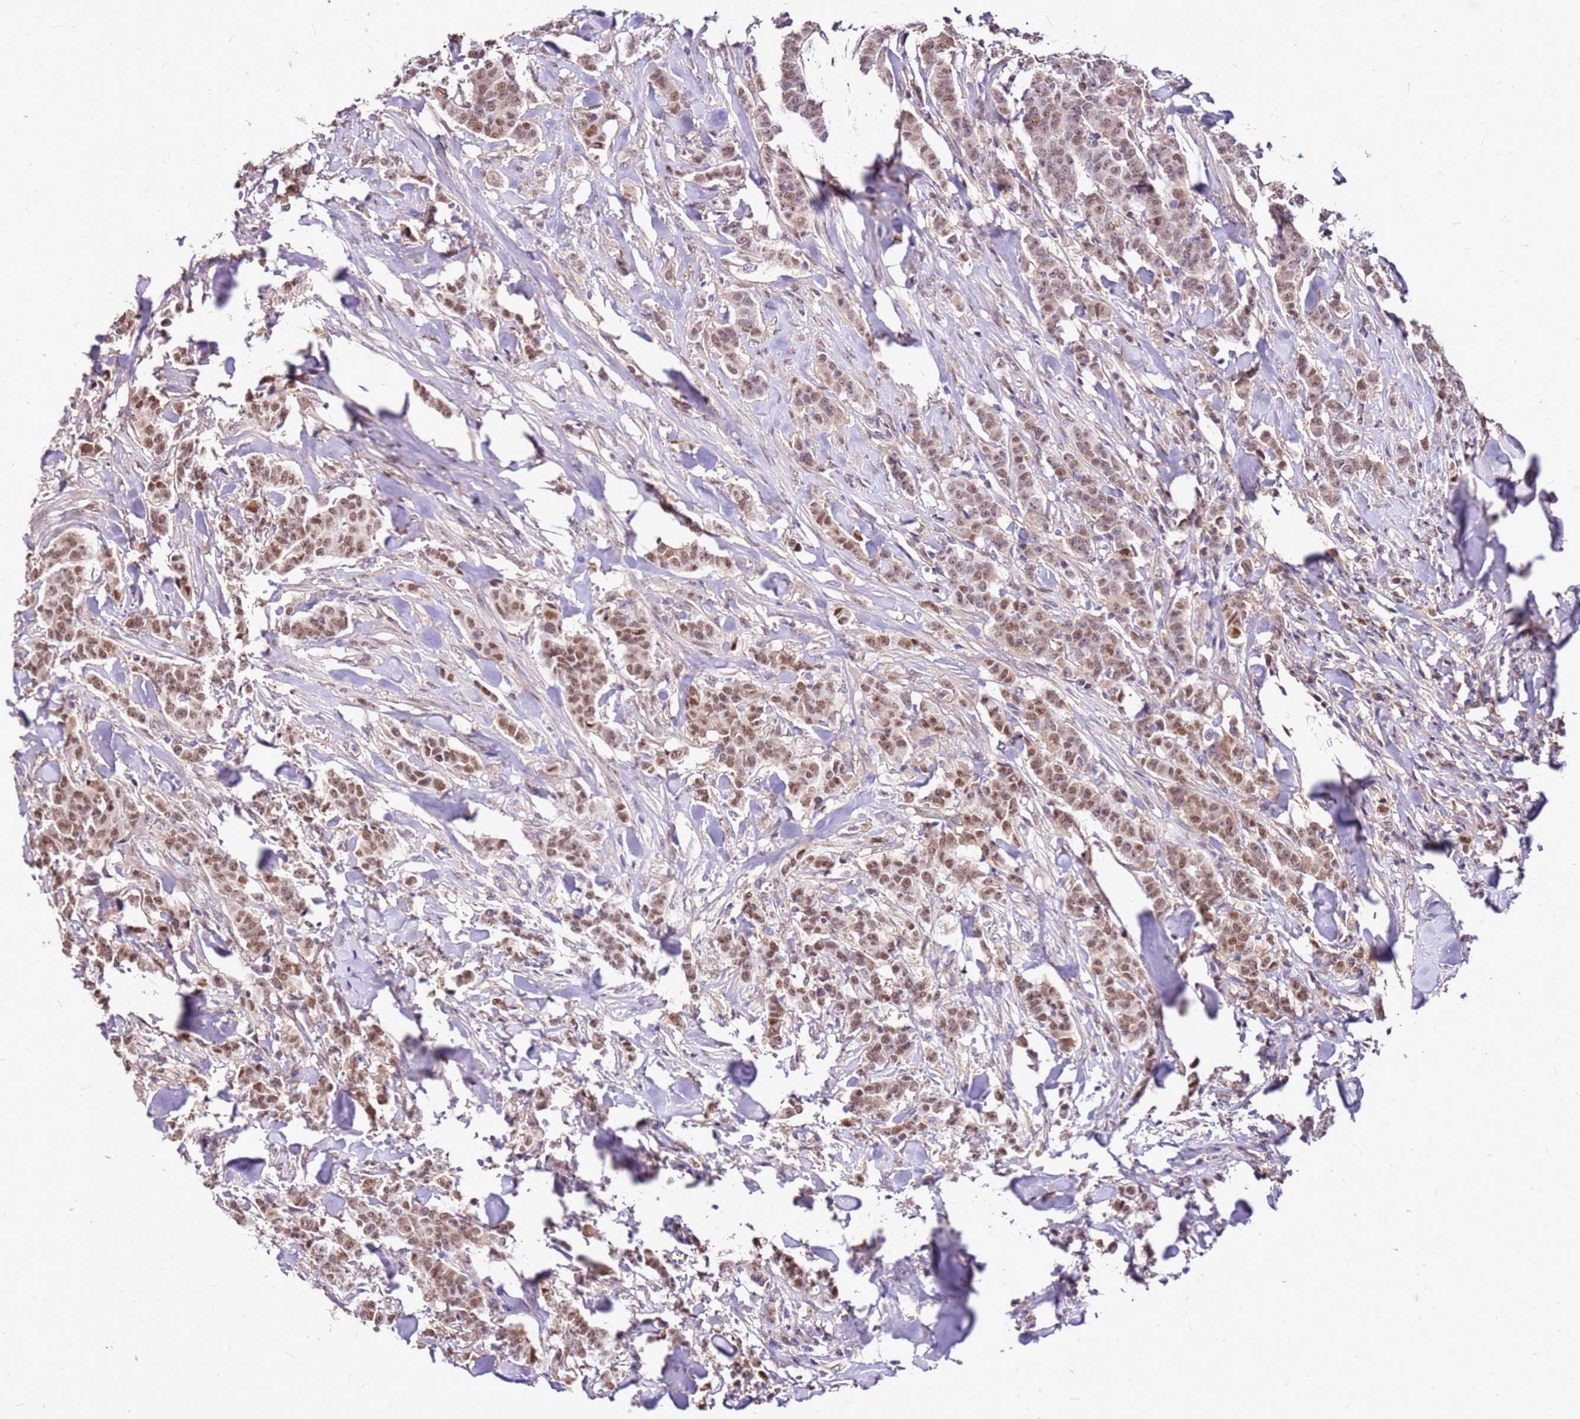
{"staining": {"intensity": "moderate", "quantity": ">75%", "location": "cytoplasmic/membranous,nuclear"}, "tissue": "breast cancer", "cell_type": "Tumor cells", "image_type": "cancer", "snomed": [{"axis": "morphology", "description": "Duct carcinoma"}, {"axis": "topography", "description": "Breast"}], "caption": "Human infiltrating ductal carcinoma (breast) stained with a brown dye shows moderate cytoplasmic/membranous and nuclear positive positivity in about >75% of tumor cells.", "gene": "ALDH1A3", "patient": {"sex": "female", "age": 40}}